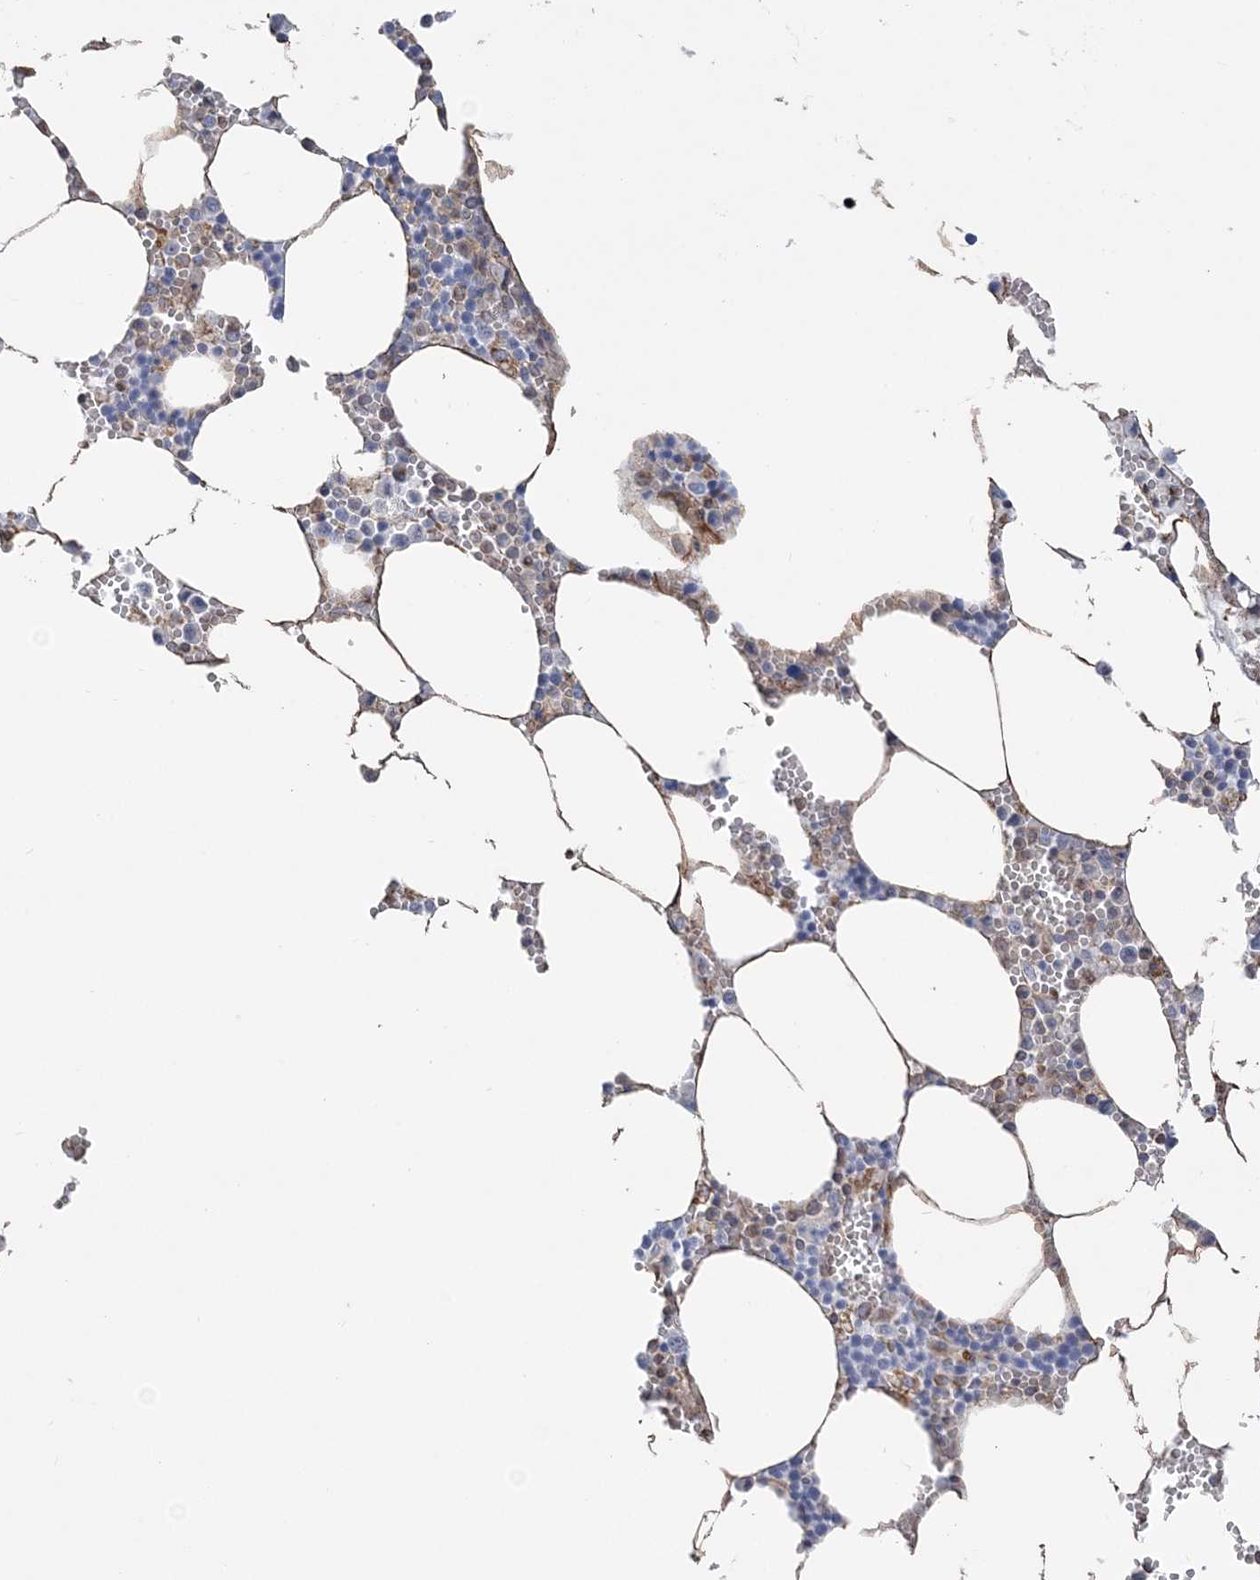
{"staining": {"intensity": "weak", "quantity": "<25%", "location": "cytoplasmic/membranous"}, "tissue": "bone marrow", "cell_type": "Hematopoietic cells", "image_type": "normal", "snomed": [{"axis": "morphology", "description": "Normal tissue, NOS"}, {"axis": "topography", "description": "Bone marrow"}], "caption": "DAB (3,3'-diaminobenzidine) immunohistochemical staining of benign bone marrow displays no significant expression in hematopoietic cells. Brightfield microscopy of immunohistochemistry (IHC) stained with DAB (brown) and hematoxylin (blue), captured at high magnification.", "gene": "ZNF821", "patient": {"sex": "male", "age": 70}}